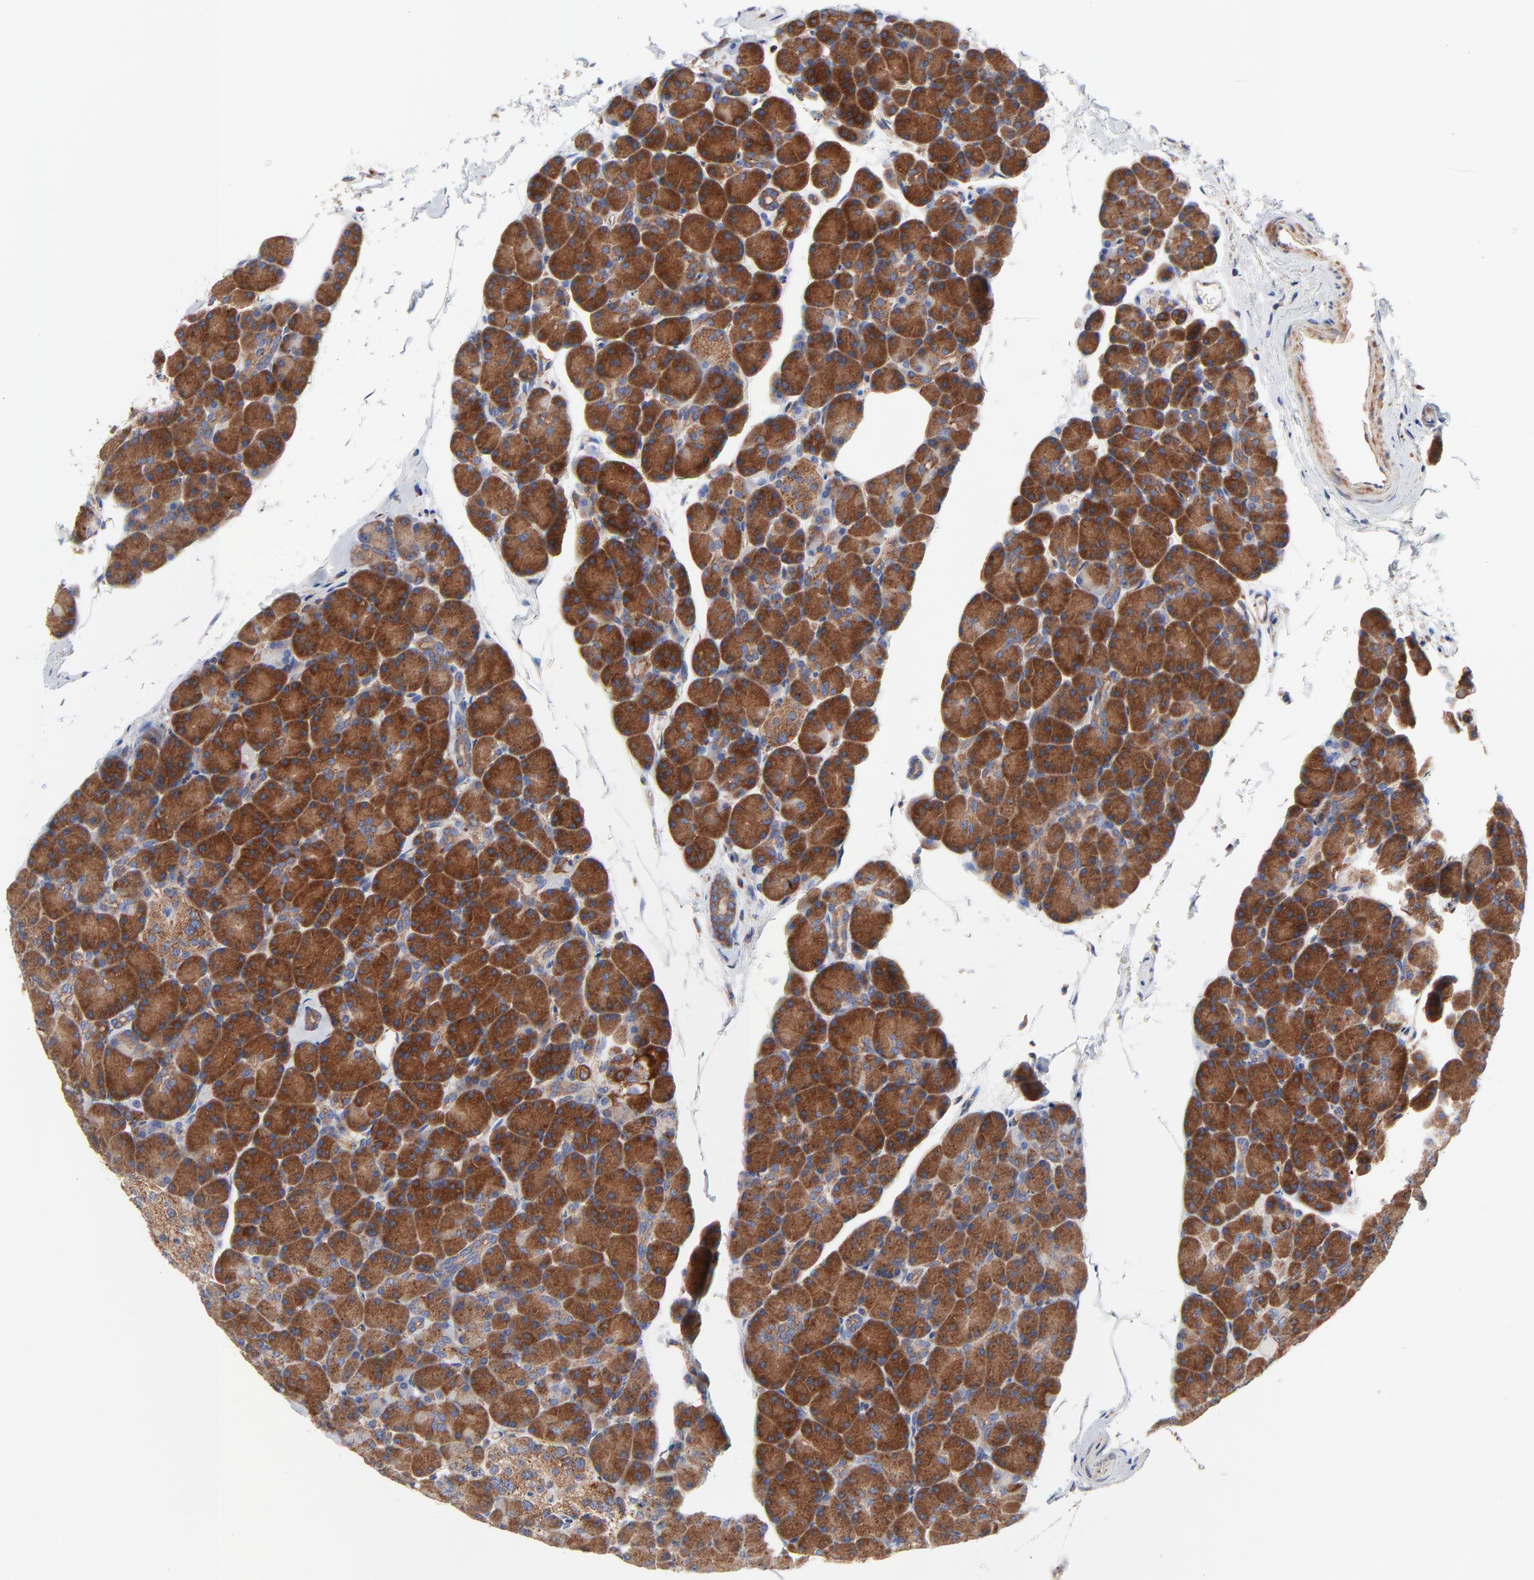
{"staining": {"intensity": "strong", "quantity": ">75%", "location": "cytoplasmic/membranous"}, "tissue": "pancreas", "cell_type": "Exocrine glandular cells", "image_type": "normal", "snomed": [{"axis": "morphology", "description": "Normal tissue, NOS"}, {"axis": "topography", "description": "Pancreas"}], "caption": "An IHC histopathology image of benign tissue is shown. Protein staining in brown labels strong cytoplasmic/membranous positivity in pancreas within exocrine glandular cells.", "gene": "CD2AP", "patient": {"sex": "female", "age": 43}}